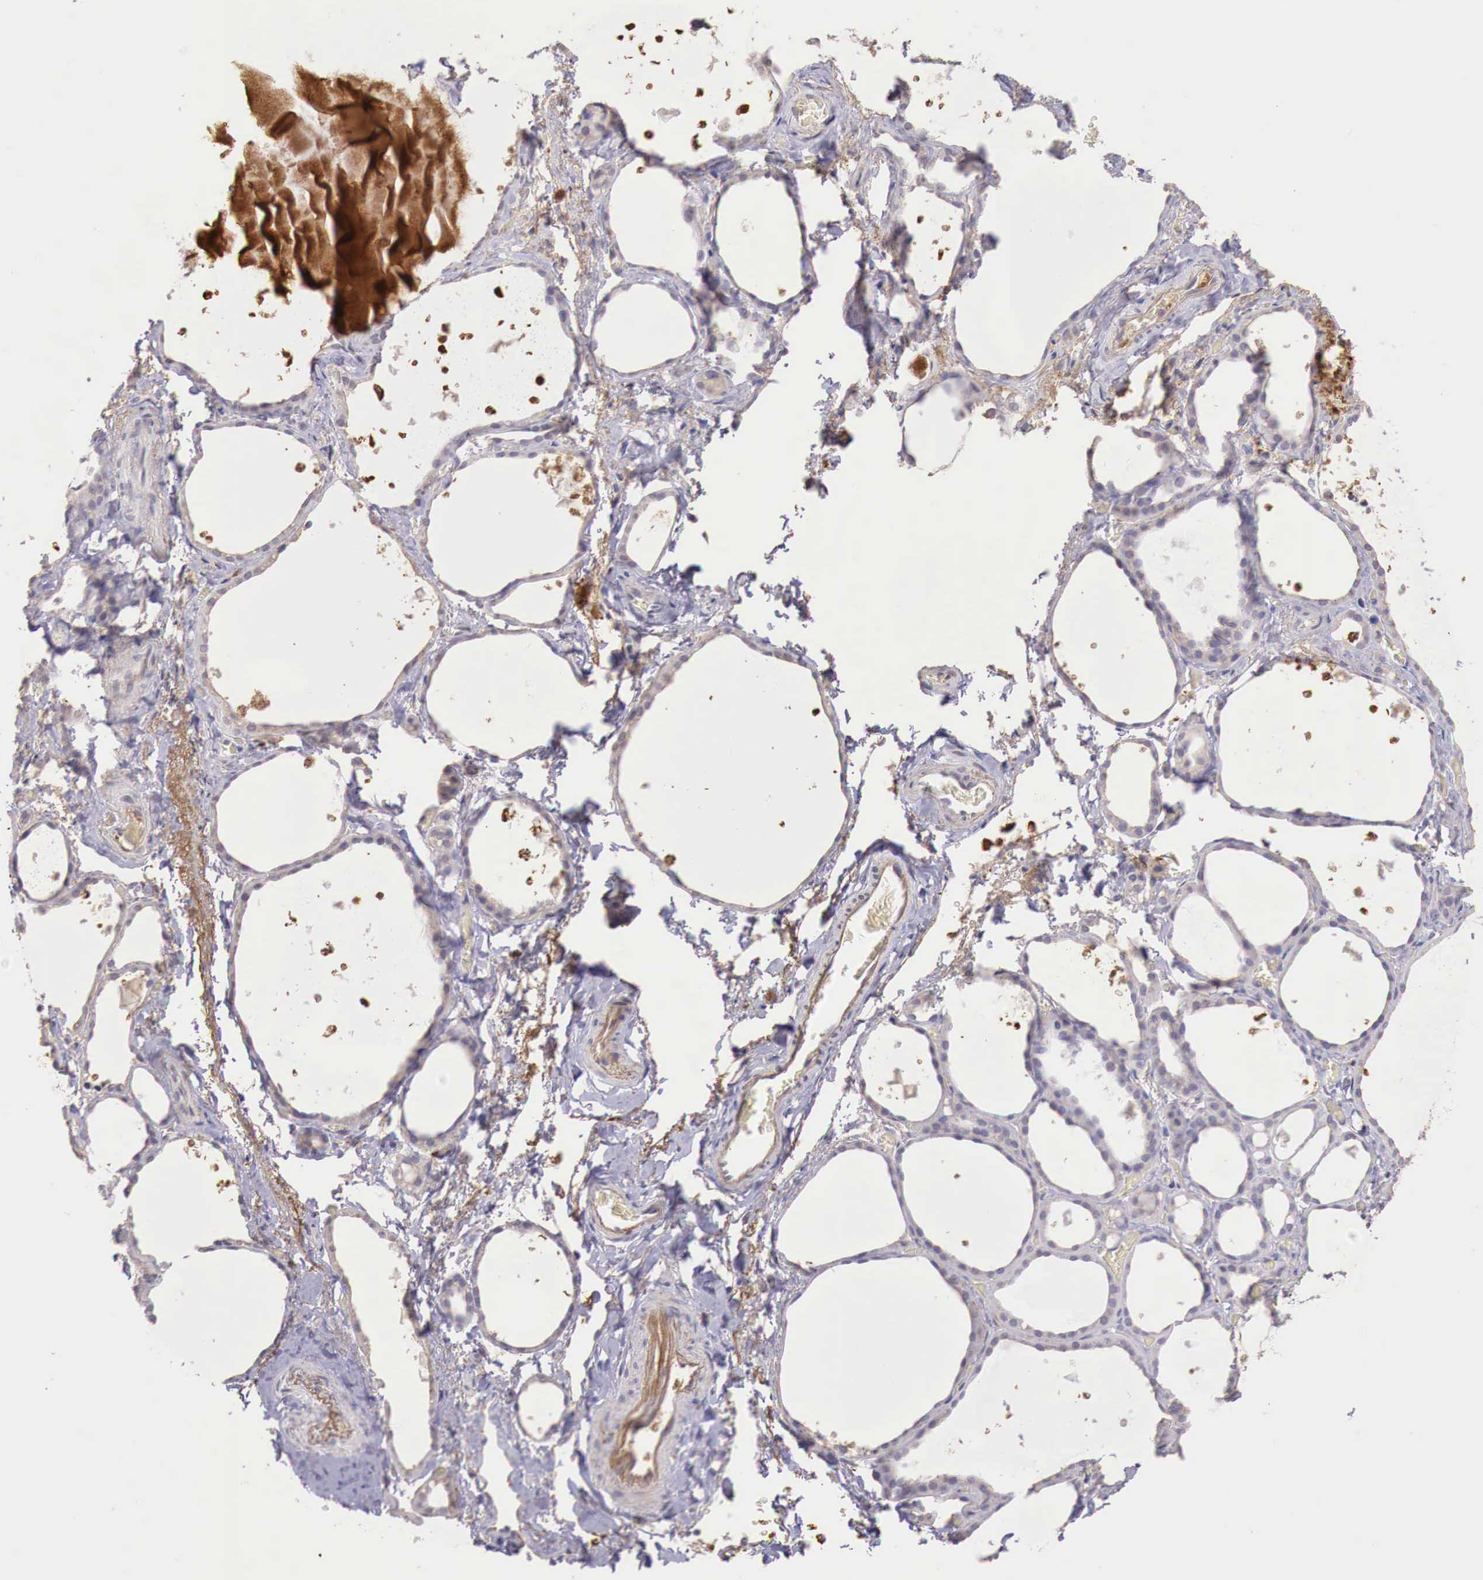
{"staining": {"intensity": "weak", "quantity": "25%-75%", "location": "cytoplasmic/membranous"}, "tissue": "thyroid gland", "cell_type": "Glandular cells", "image_type": "normal", "snomed": [{"axis": "morphology", "description": "Normal tissue, NOS"}, {"axis": "topography", "description": "Thyroid gland"}], "caption": "Glandular cells exhibit weak cytoplasmic/membranous expression in about 25%-75% of cells in benign thyroid gland.", "gene": "CHRDL1", "patient": {"sex": "male", "age": 76}}